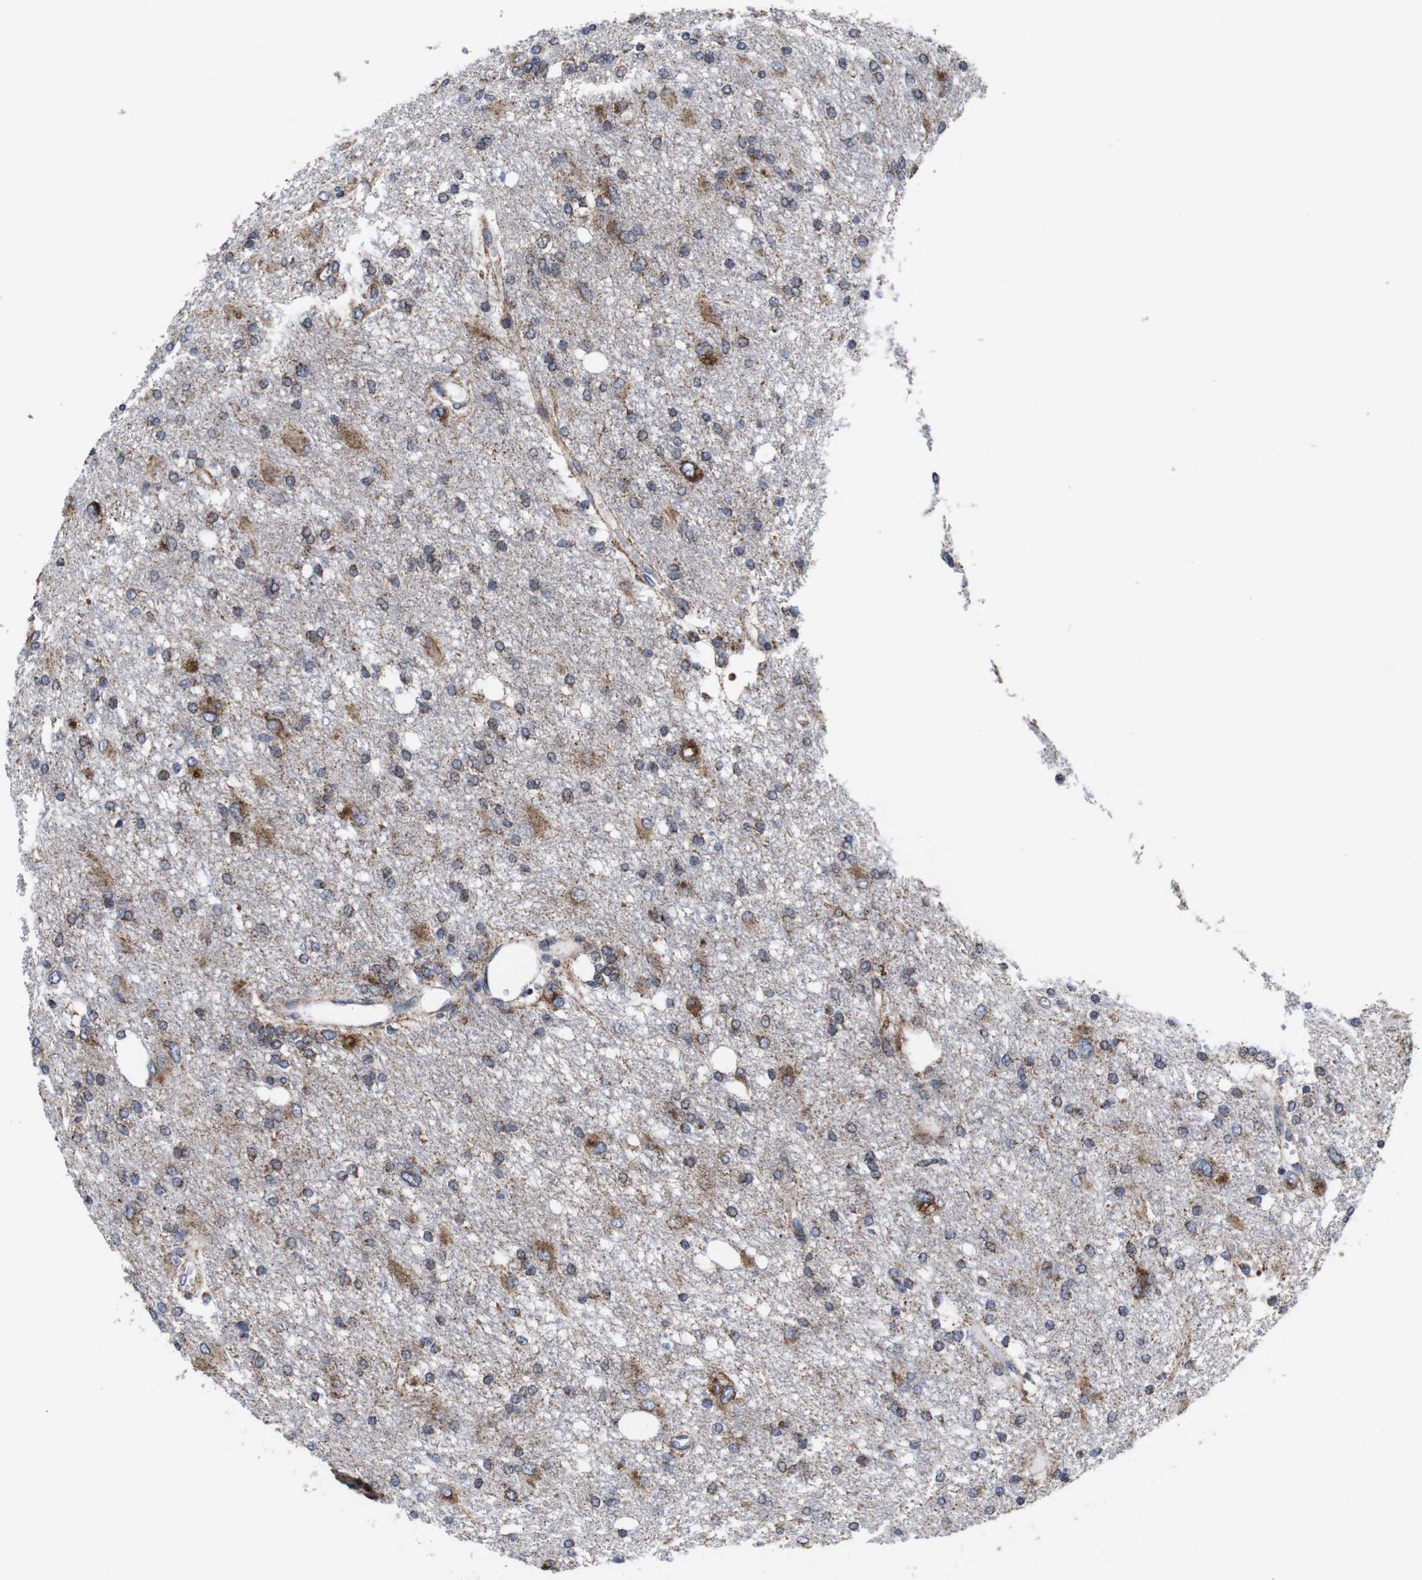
{"staining": {"intensity": "moderate", "quantity": "25%-75%", "location": "cytoplasmic/membranous"}, "tissue": "glioma", "cell_type": "Tumor cells", "image_type": "cancer", "snomed": [{"axis": "morphology", "description": "Glioma, malignant, High grade"}, {"axis": "topography", "description": "Brain"}], "caption": "A photomicrograph of human glioma stained for a protein reveals moderate cytoplasmic/membranous brown staining in tumor cells.", "gene": "C17orf80", "patient": {"sex": "female", "age": 59}}